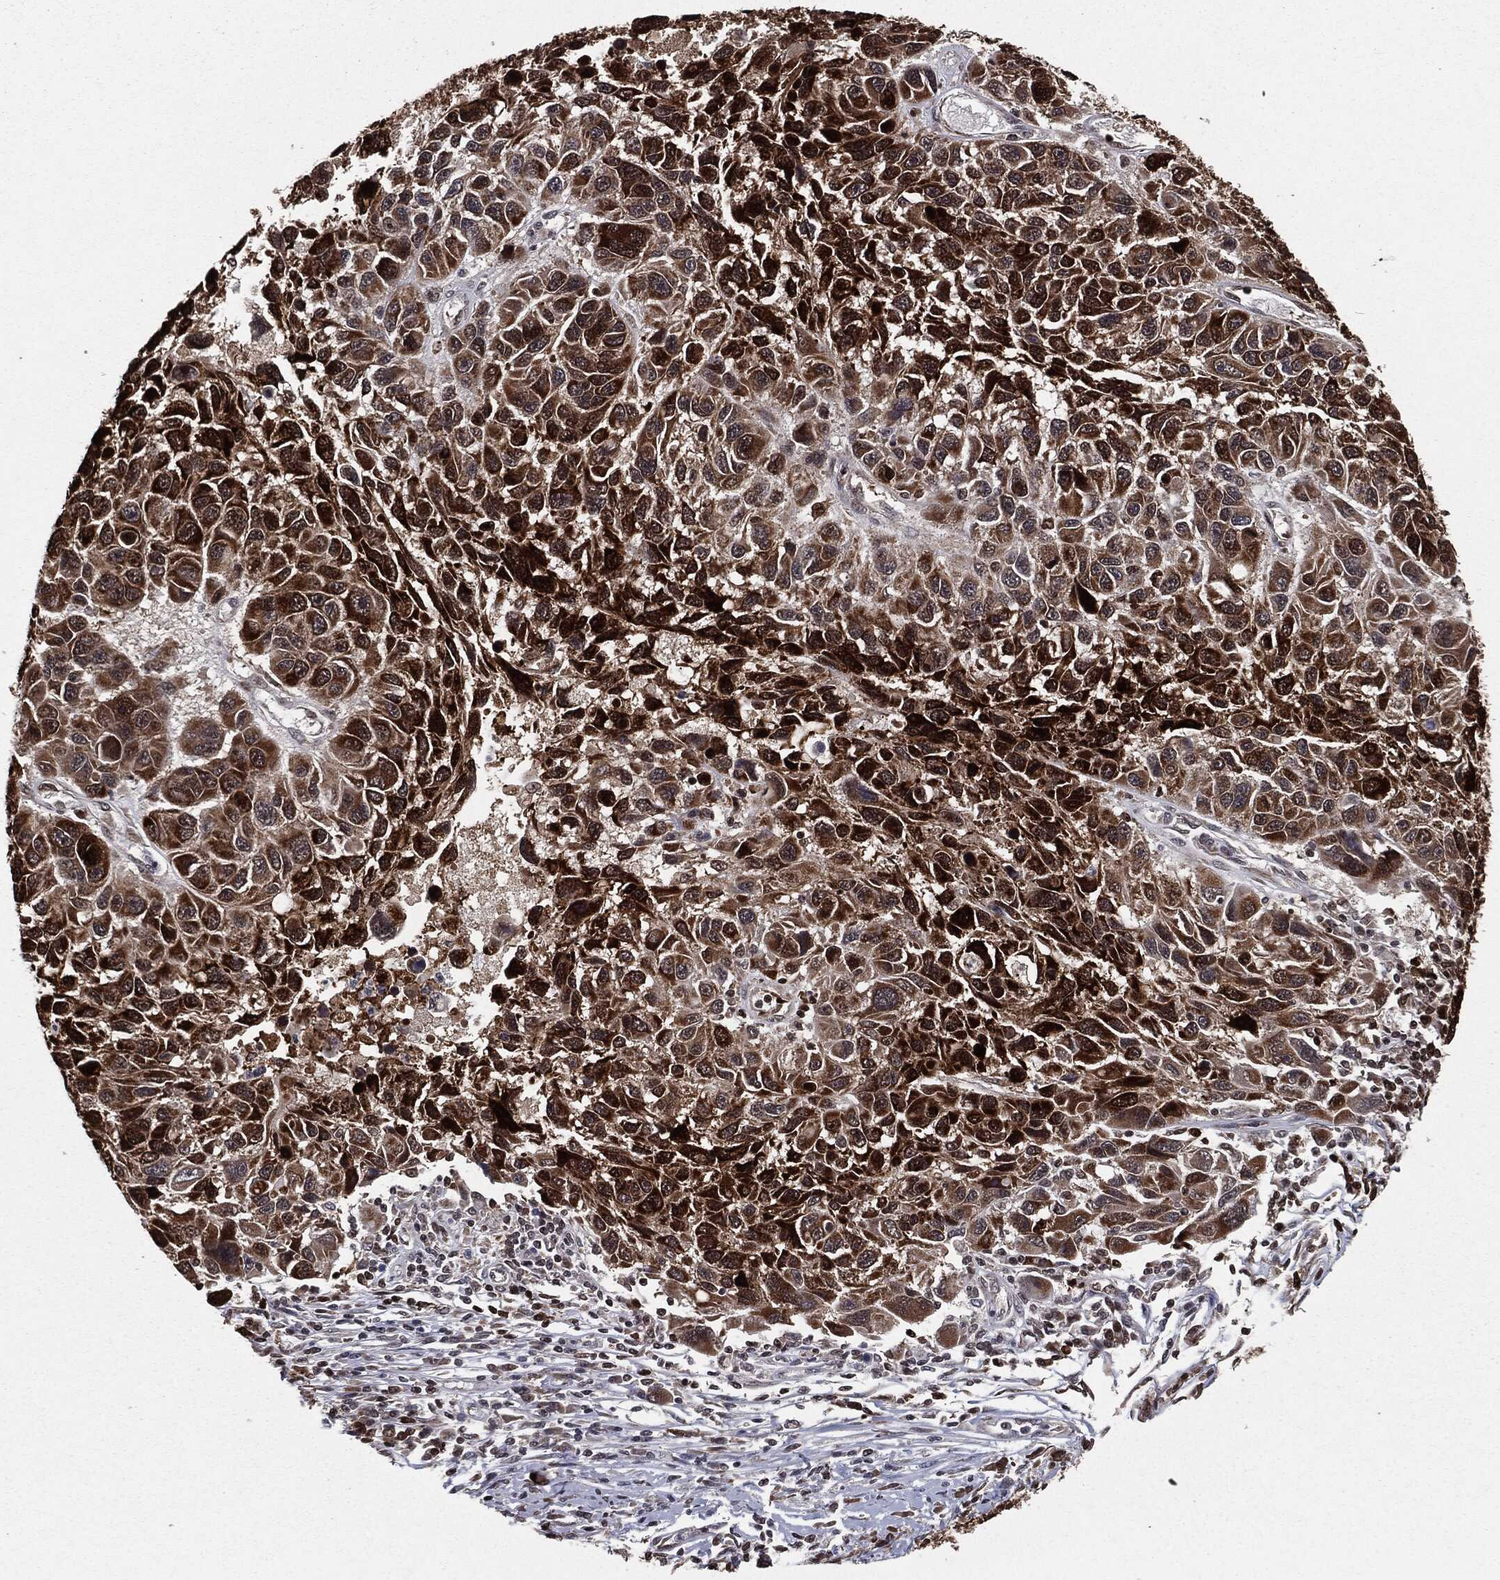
{"staining": {"intensity": "strong", "quantity": ">75%", "location": "cytoplasmic/membranous,nuclear"}, "tissue": "melanoma", "cell_type": "Tumor cells", "image_type": "cancer", "snomed": [{"axis": "morphology", "description": "Malignant melanoma, NOS"}, {"axis": "topography", "description": "Skin"}], "caption": "Malignant melanoma stained for a protein (brown) shows strong cytoplasmic/membranous and nuclear positive staining in approximately >75% of tumor cells.", "gene": "CHCHD2", "patient": {"sex": "male", "age": 53}}